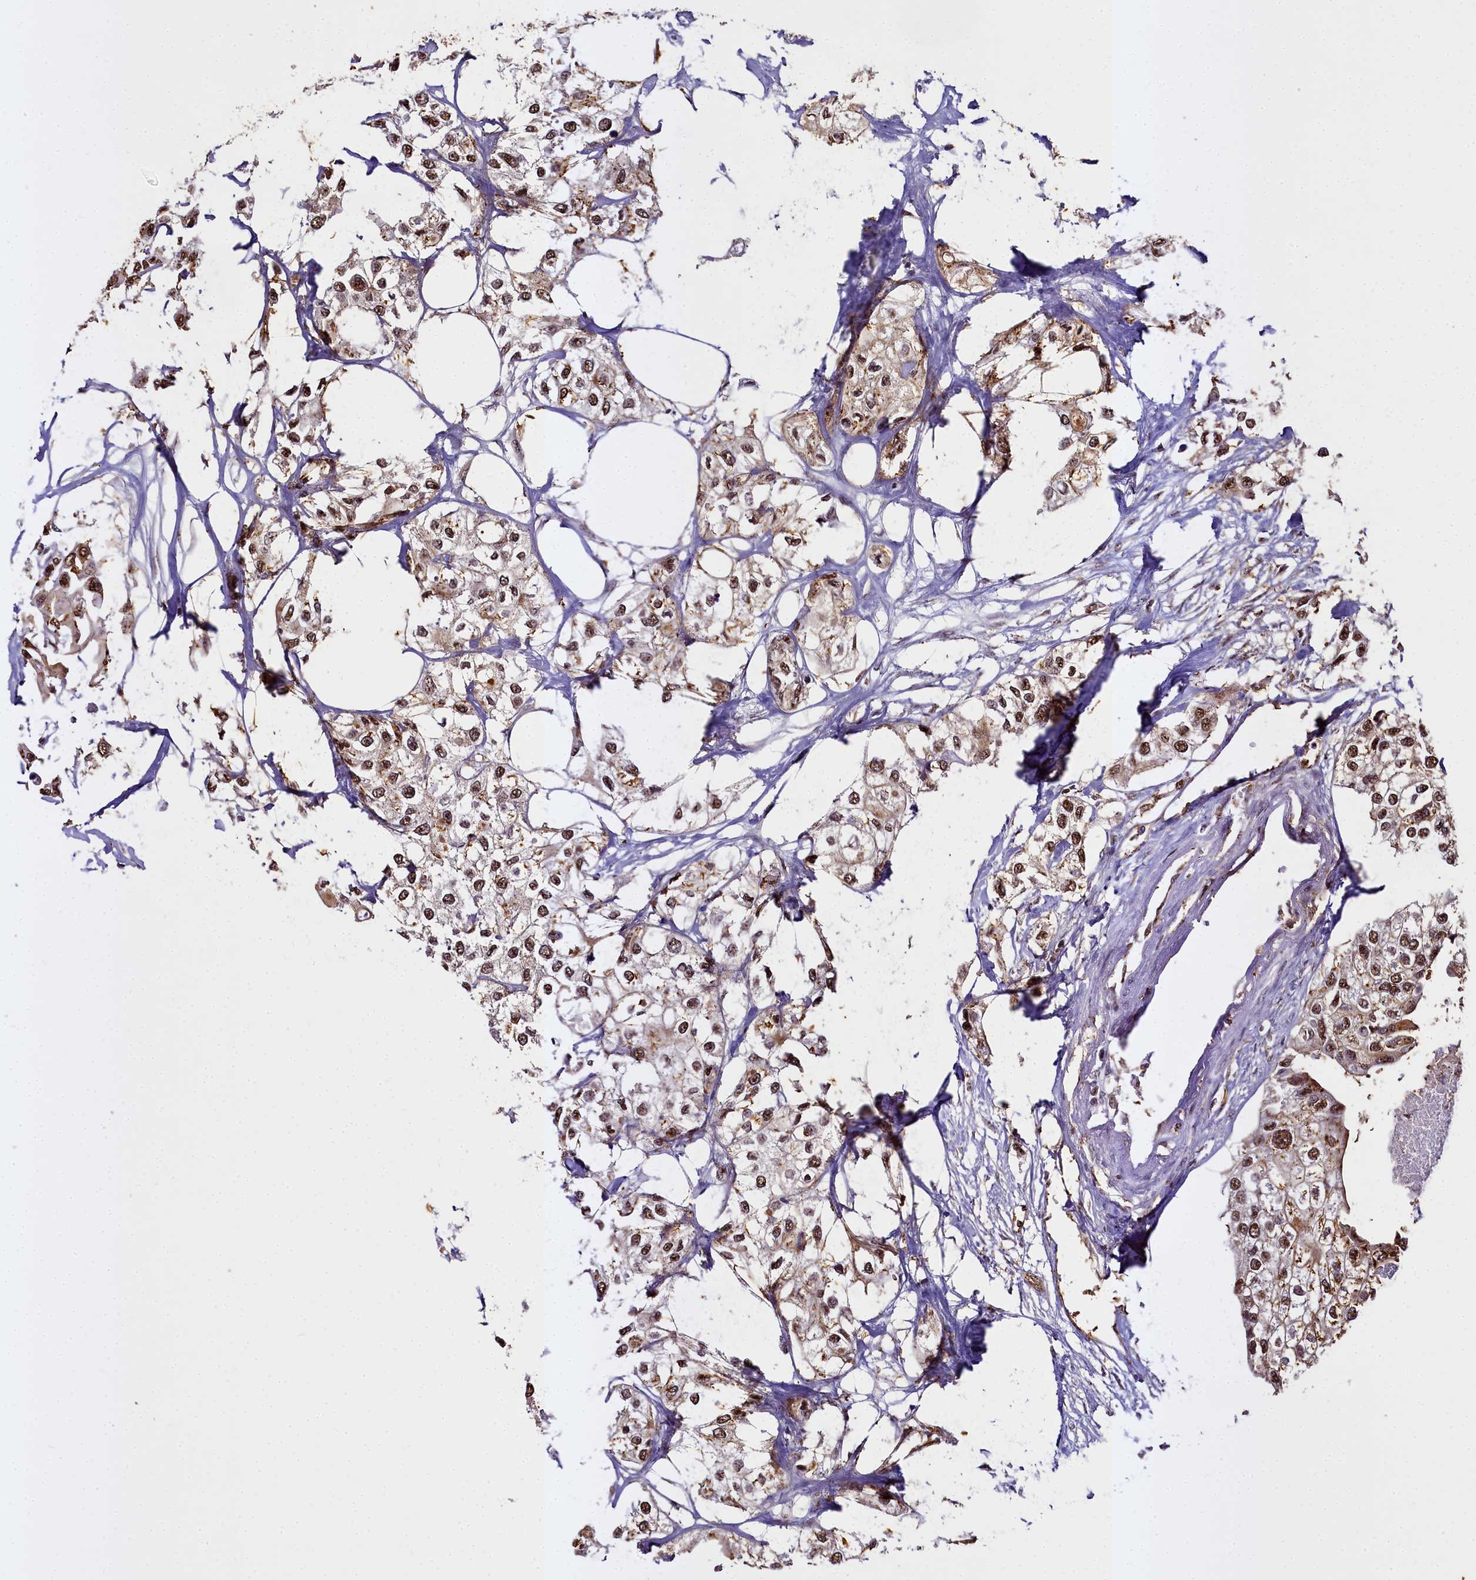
{"staining": {"intensity": "moderate", "quantity": ">75%", "location": "cytoplasmic/membranous,nuclear"}, "tissue": "urothelial cancer", "cell_type": "Tumor cells", "image_type": "cancer", "snomed": [{"axis": "morphology", "description": "Urothelial carcinoma, High grade"}, {"axis": "topography", "description": "Urinary bladder"}], "caption": "This is a photomicrograph of IHC staining of urothelial carcinoma (high-grade), which shows moderate expression in the cytoplasmic/membranous and nuclear of tumor cells.", "gene": "PPP4C", "patient": {"sex": "male", "age": 64}}